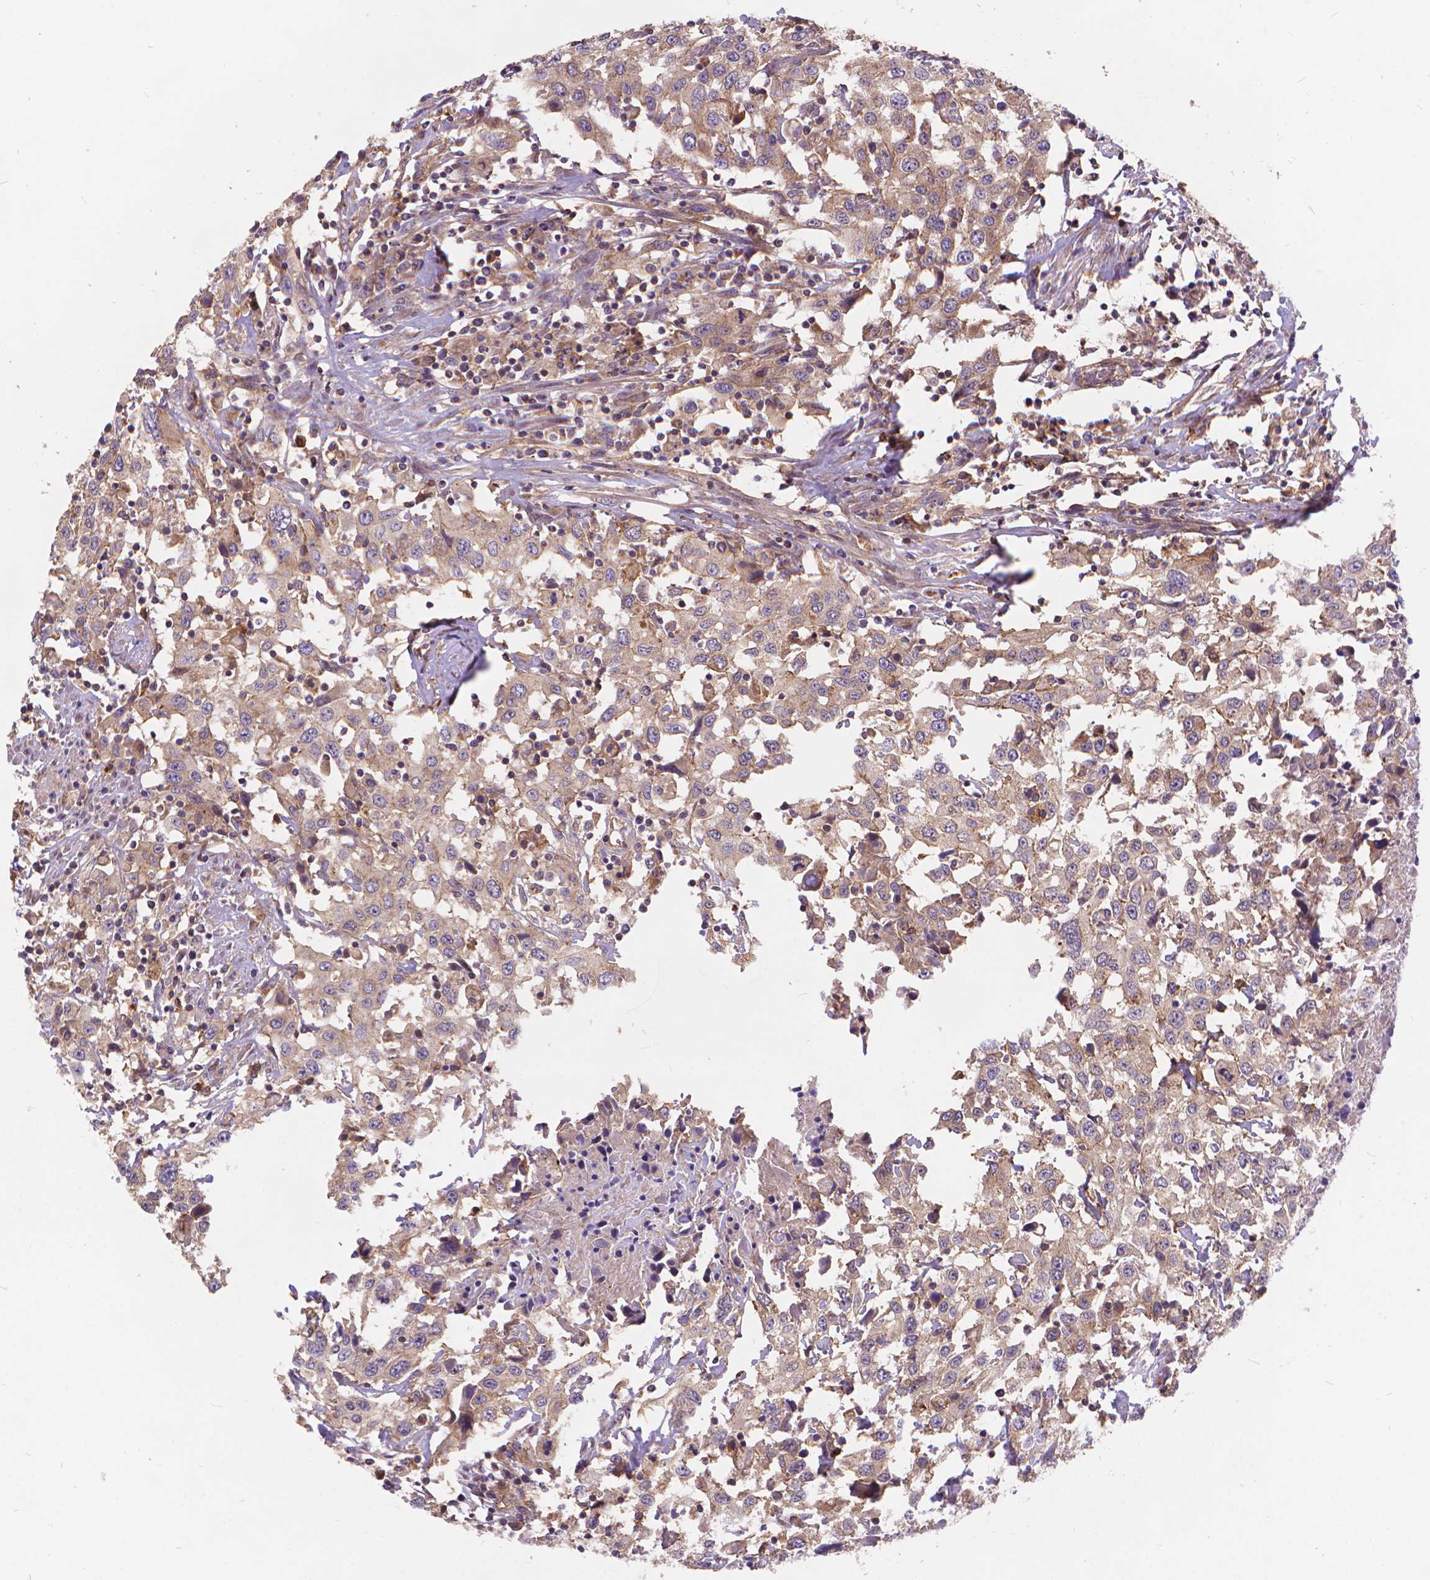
{"staining": {"intensity": "weak", "quantity": ">75%", "location": "cytoplasmic/membranous"}, "tissue": "urothelial cancer", "cell_type": "Tumor cells", "image_type": "cancer", "snomed": [{"axis": "morphology", "description": "Urothelial carcinoma, High grade"}, {"axis": "topography", "description": "Urinary bladder"}], "caption": "DAB (3,3'-diaminobenzidine) immunohistochemical staining of urothelial cancer exhibits weak cytoplasmic/membranous protein staining in approximately >75% of tumor cells.", "gene": "ARAP1", "patient": {"sex": "male", "age": 61}}